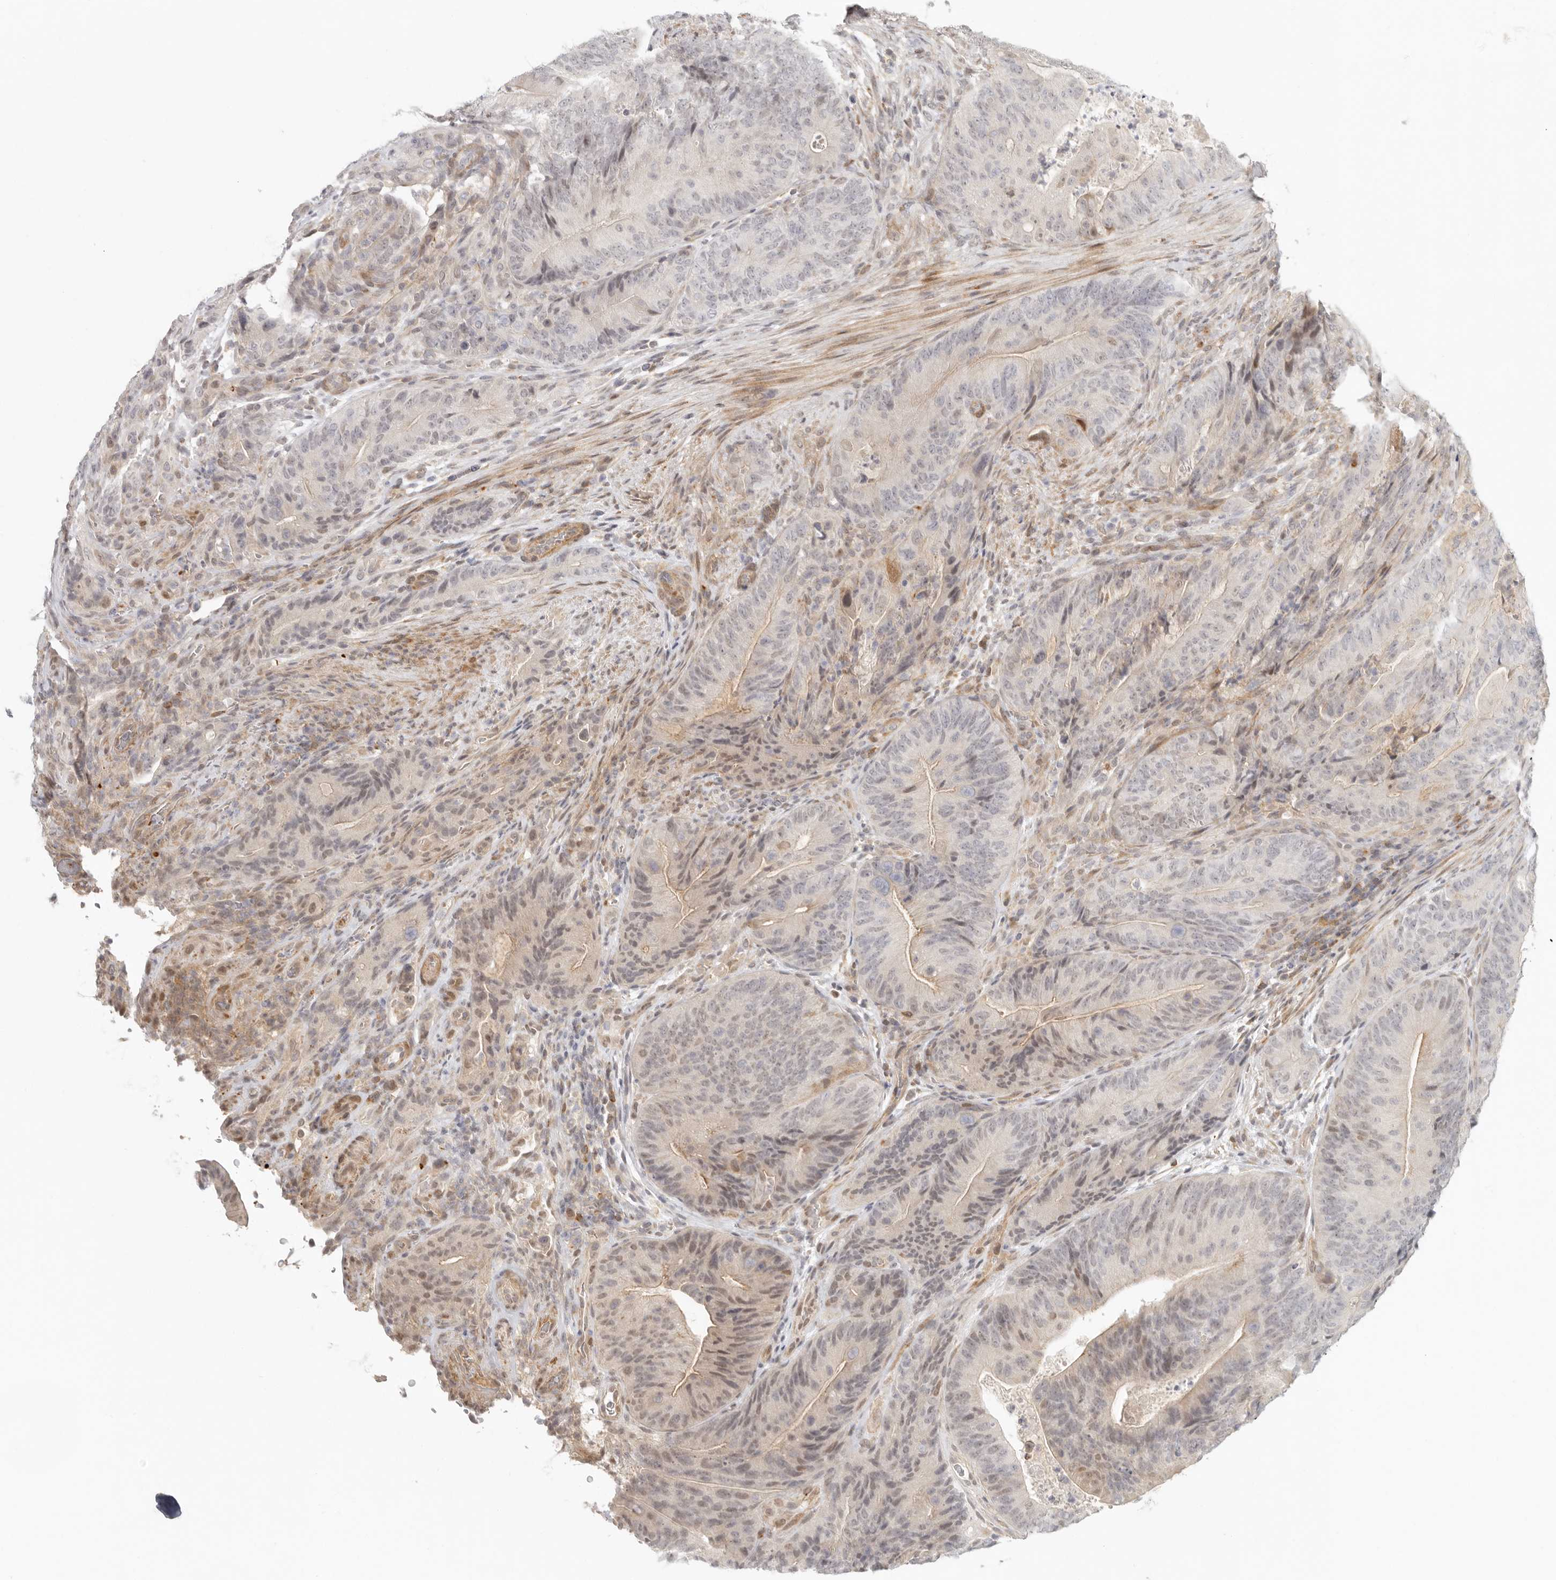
{"staining": {"intensity": "weak", "quantity": "<25%", "location": "nuclear"}, "tissue": "colorectal cancer", "cell_type": "Tumor cells", "image_type": "cancer", "snomed": [{"axis": "morphology", "description": "Normal tissue, NOS"}, {"axis": "topography", "description": "Colon"}], "caption": "Tumor cells show no significant protein staining in colorectal cancer.", "gene": "AHDC1", "patient": {"sex": "female", "age": 82}}